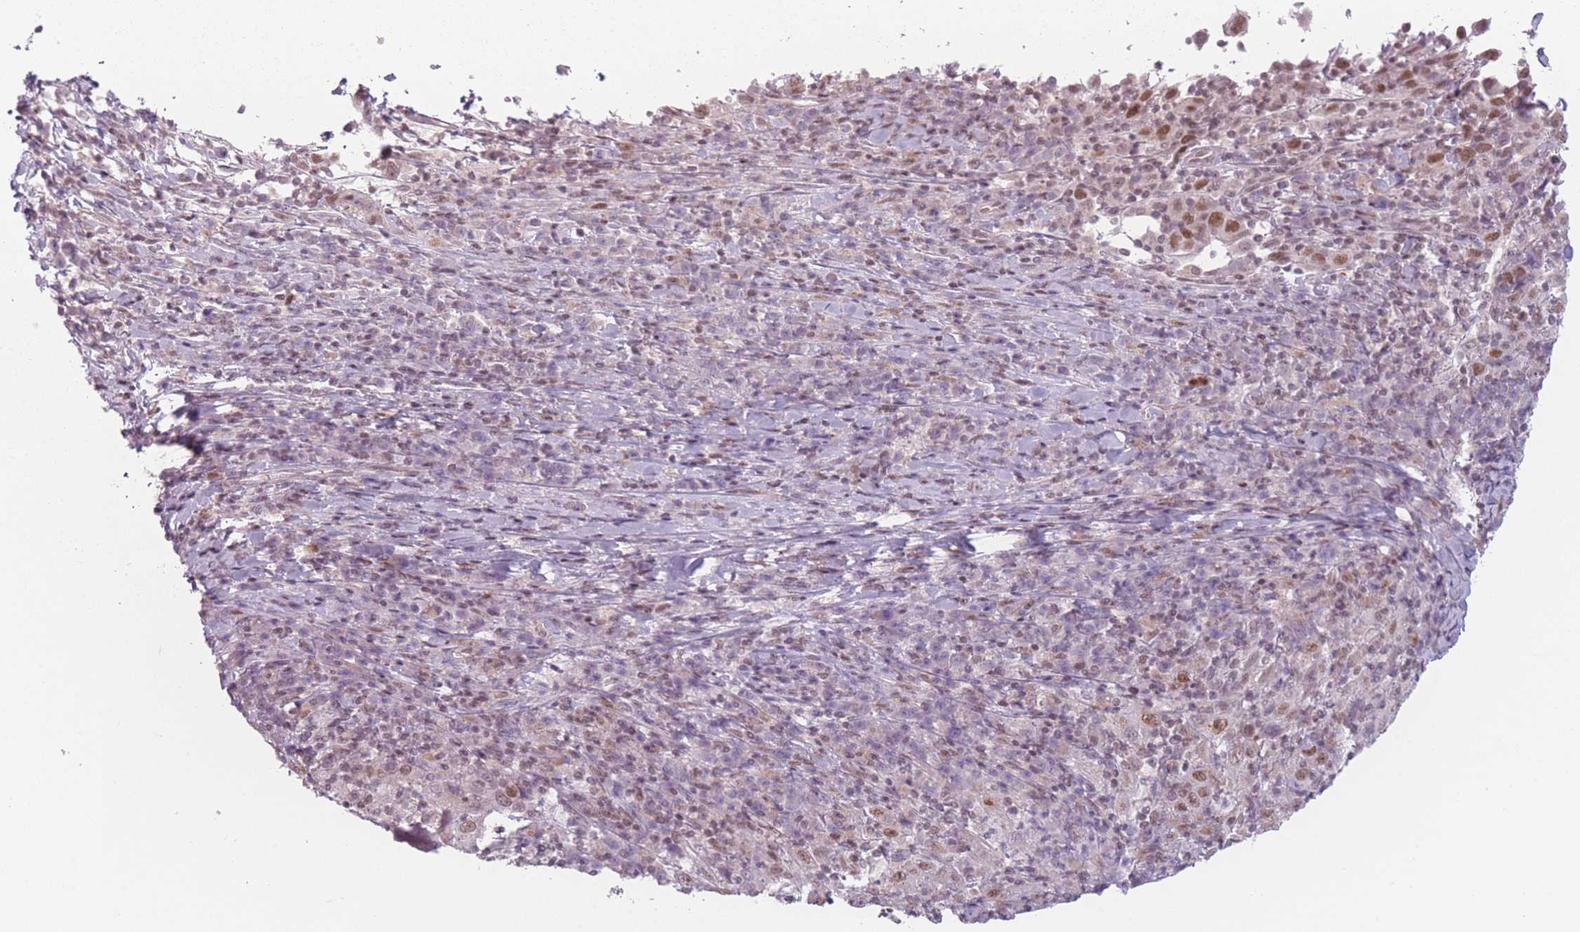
{"staining": {"intensity": "moderate", "quantity": ">75%", "location": "nuclear"}, "tissue": "cervical cancer", "cell_type": "Tumor cells", "image_type": "cancer", "snomed": [{"axis": "morphology", "description": "Squamous cell carcinoma, NOS"}, {"axis": "topography", "description": "Cervix"}], "caption": "High-power microscopy captured an immunohistochemistry (IHC) micrograph of cervical cancer (squamous cell carcinoma), revealing moderate nuclear positivity in approximately >75% of tumor cells. (IHC, brightfield microscopy, high magnification).", "gene": "OR10C1", "patient": {"sex": "female", "age": 46}}